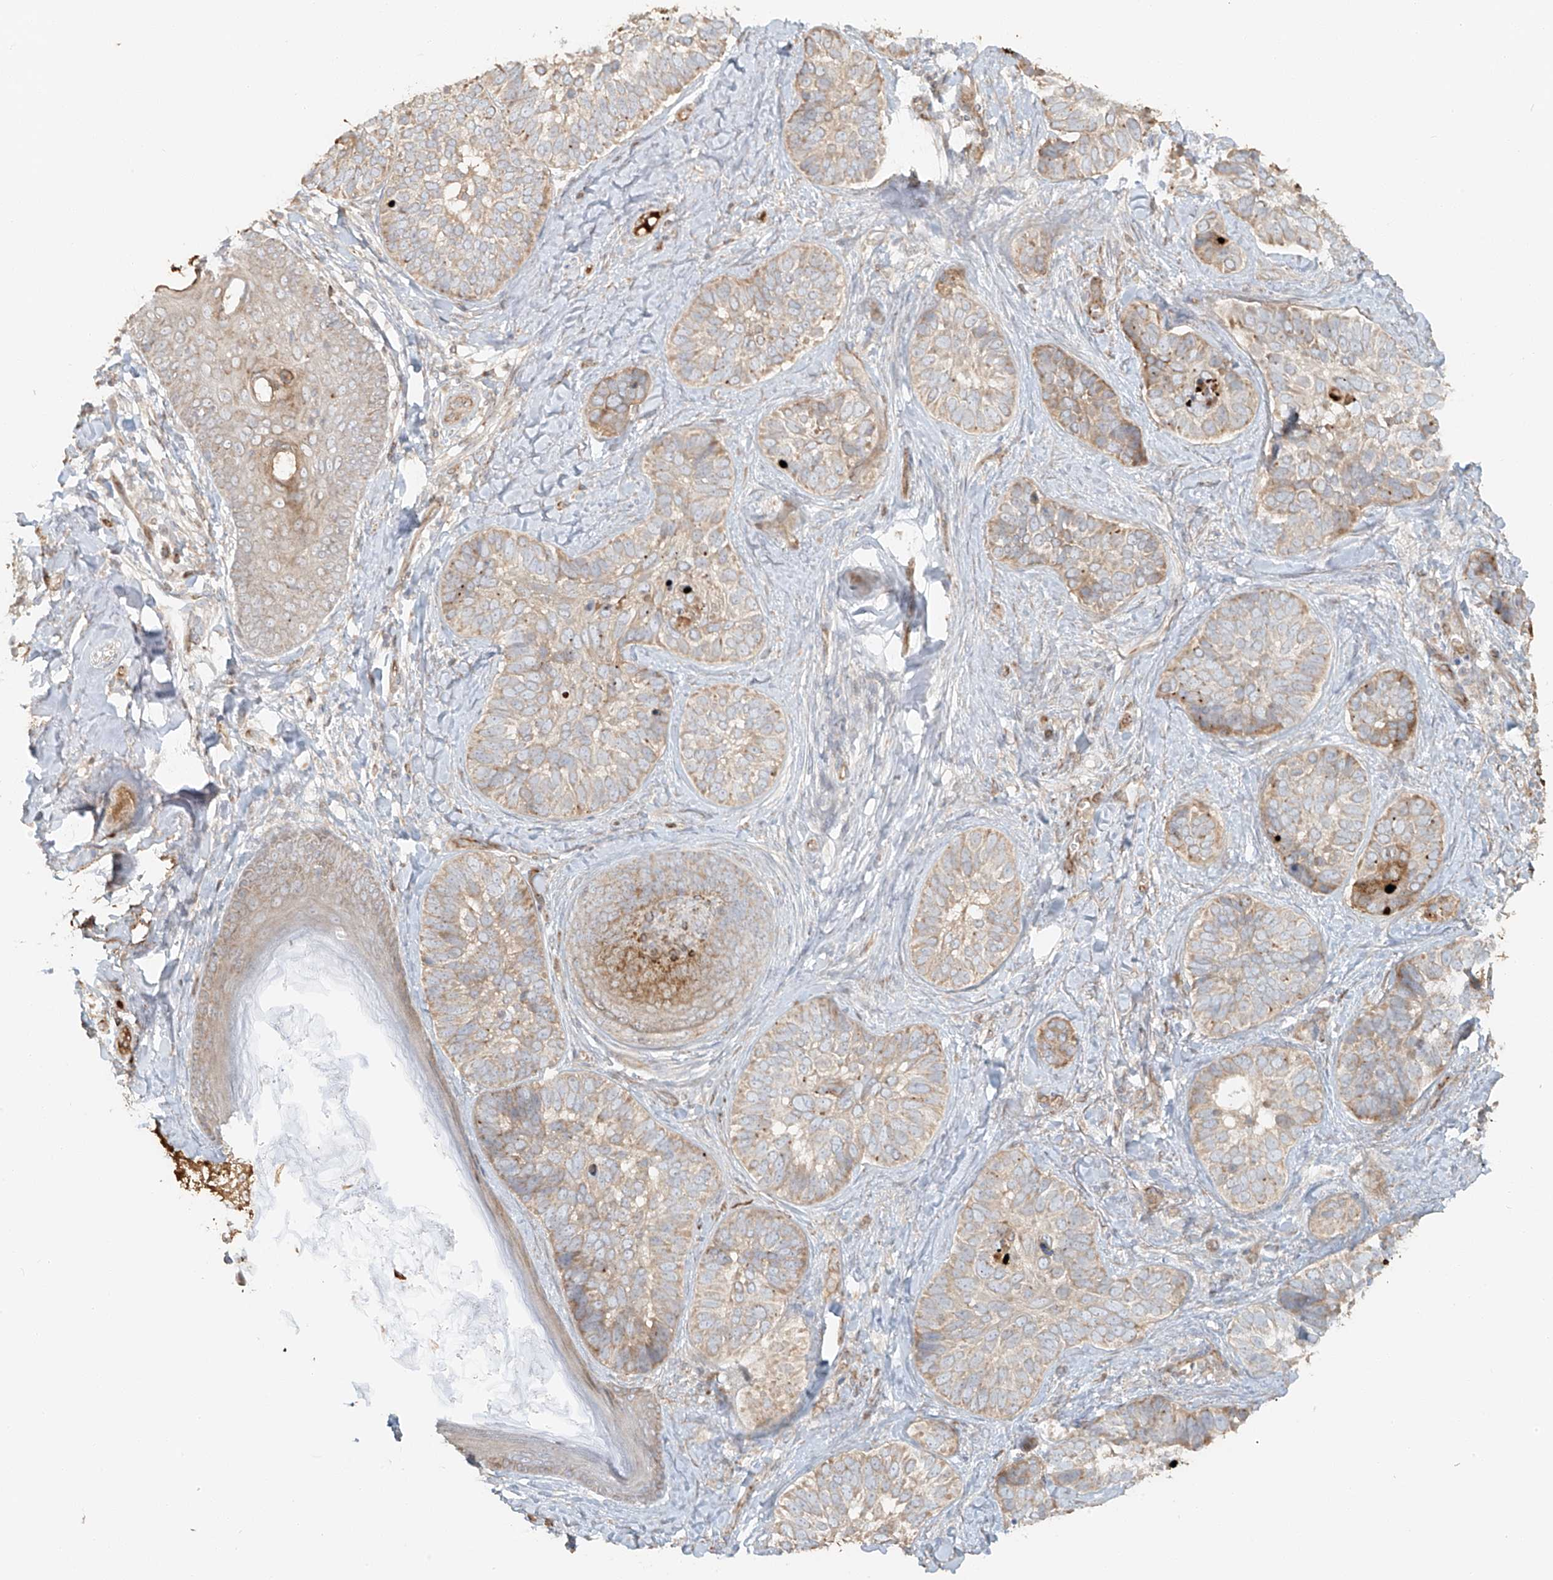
{"staining": {"intensity": "weak", "quantity": "25%-75%", "location": "cytoplasmic/membranous"}, "tissue": "skin cancer", "cell_type": "Tumor cells", "image_type": "cancer", "snomed": [{"axis": "morphology", "description": "Basal cell carcinoma"}, {"axis": "topography", "description": "Skin"}], "caption": "About 25%-75% of tumor cells in human skin basal cell carcinoma display weak cytoplasmic/membranous protein positivity as visualized by brown immunohistochemical staining.", "gene": "MIPEP", "patient": {"sex": "male", "age": 62}}